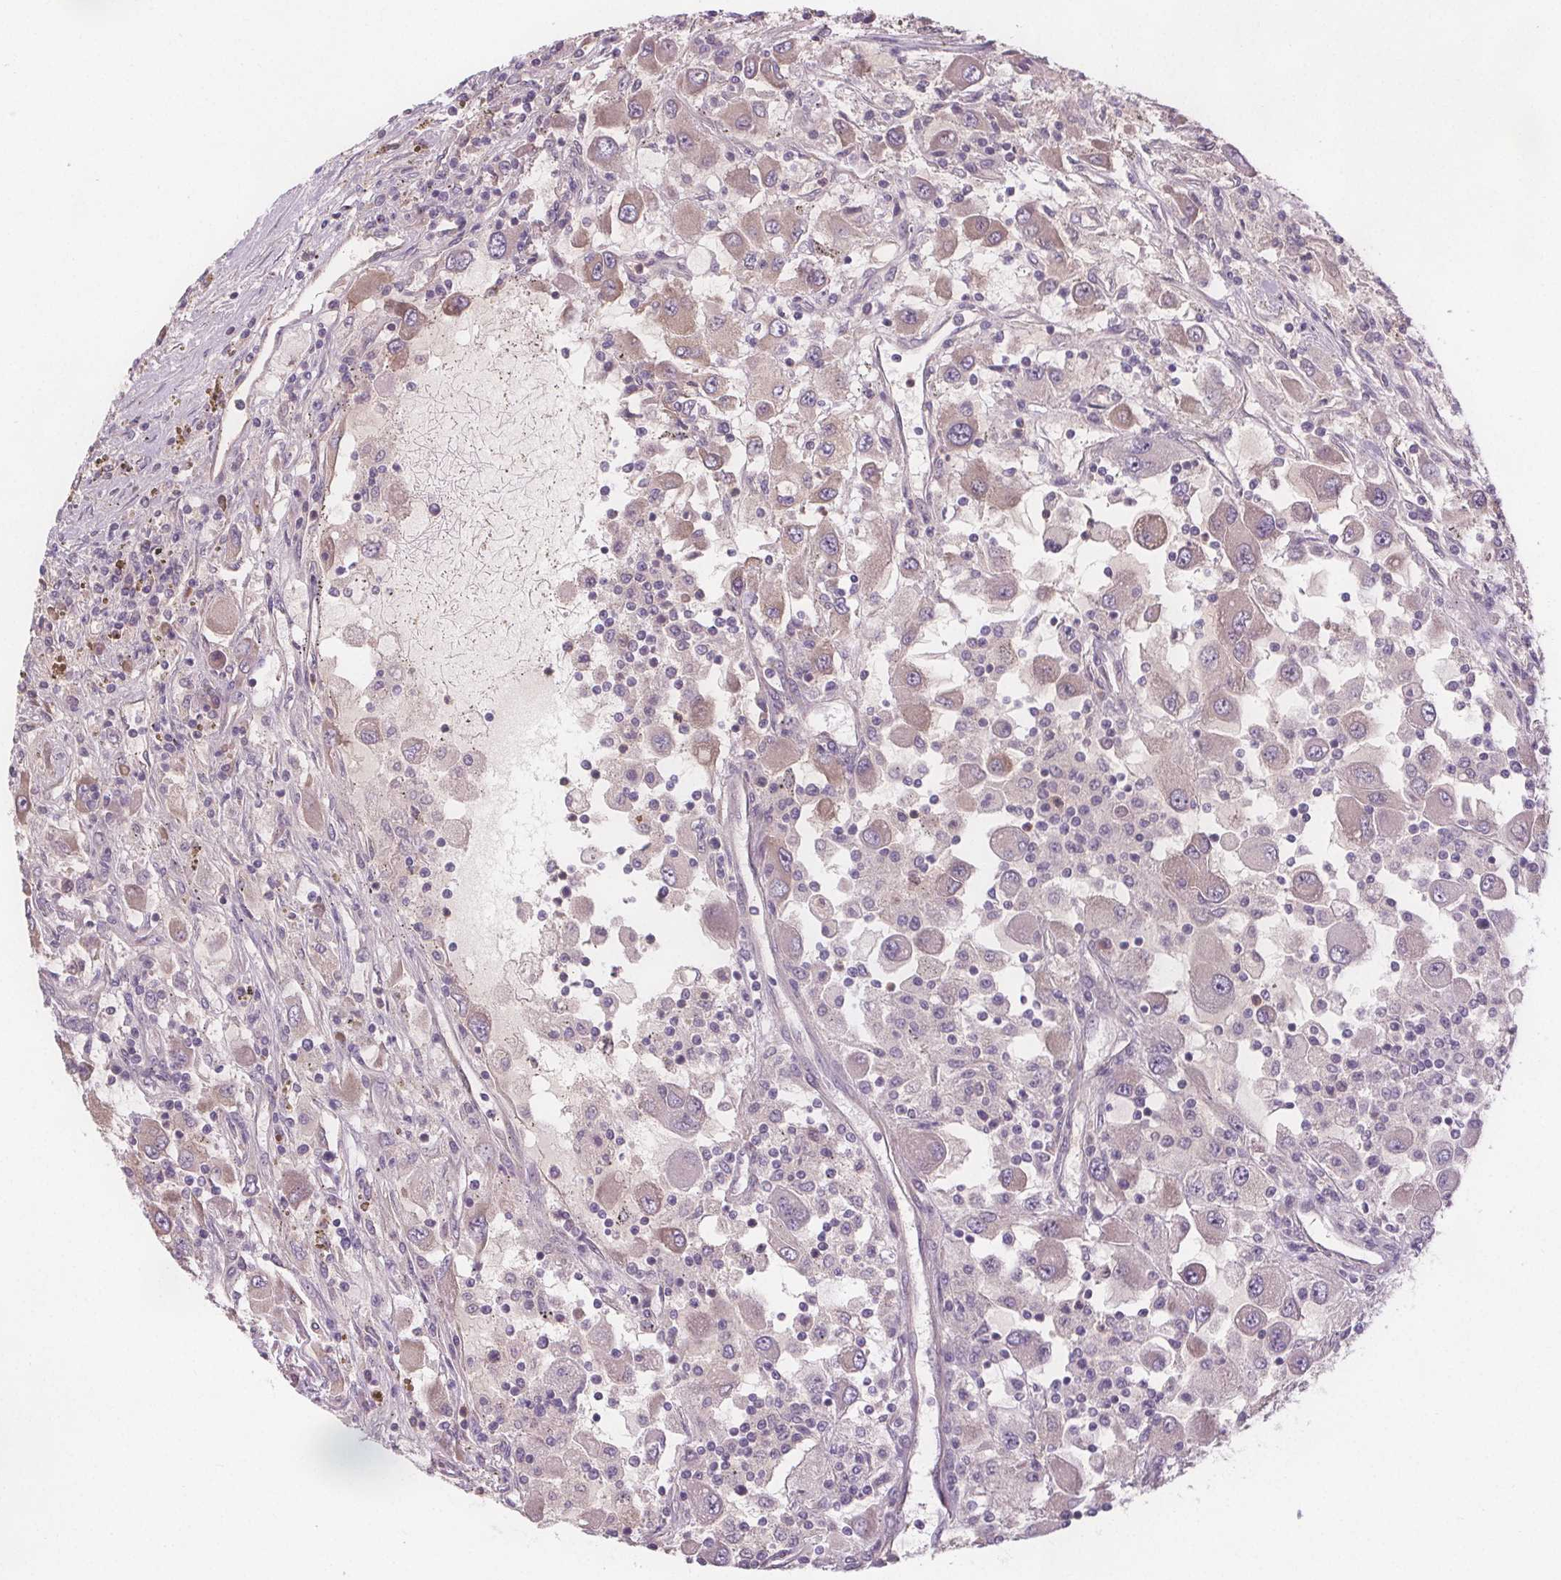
{"staining": {"intensity": "negative", "quantity": "none", "location": "none"}, "tissue": "renal cancer", "cell_type": "Tumor cells", "image_type": "cancer", "snomed": [{"axis": "morphology", "description": "Adenocarcinoma, NOS"}, {"axis": "topography", "description": "Kidney"}], "caption": "Immunohistochemical staining of human adenocarcinoma (renal) reveals no significant staining in tumor cells. (DAB immunohistochemistry visualized using brightfield microscopy, high magnification).", "gene": "TMEM80", "patient": {"sex": "female", "age": 67}}